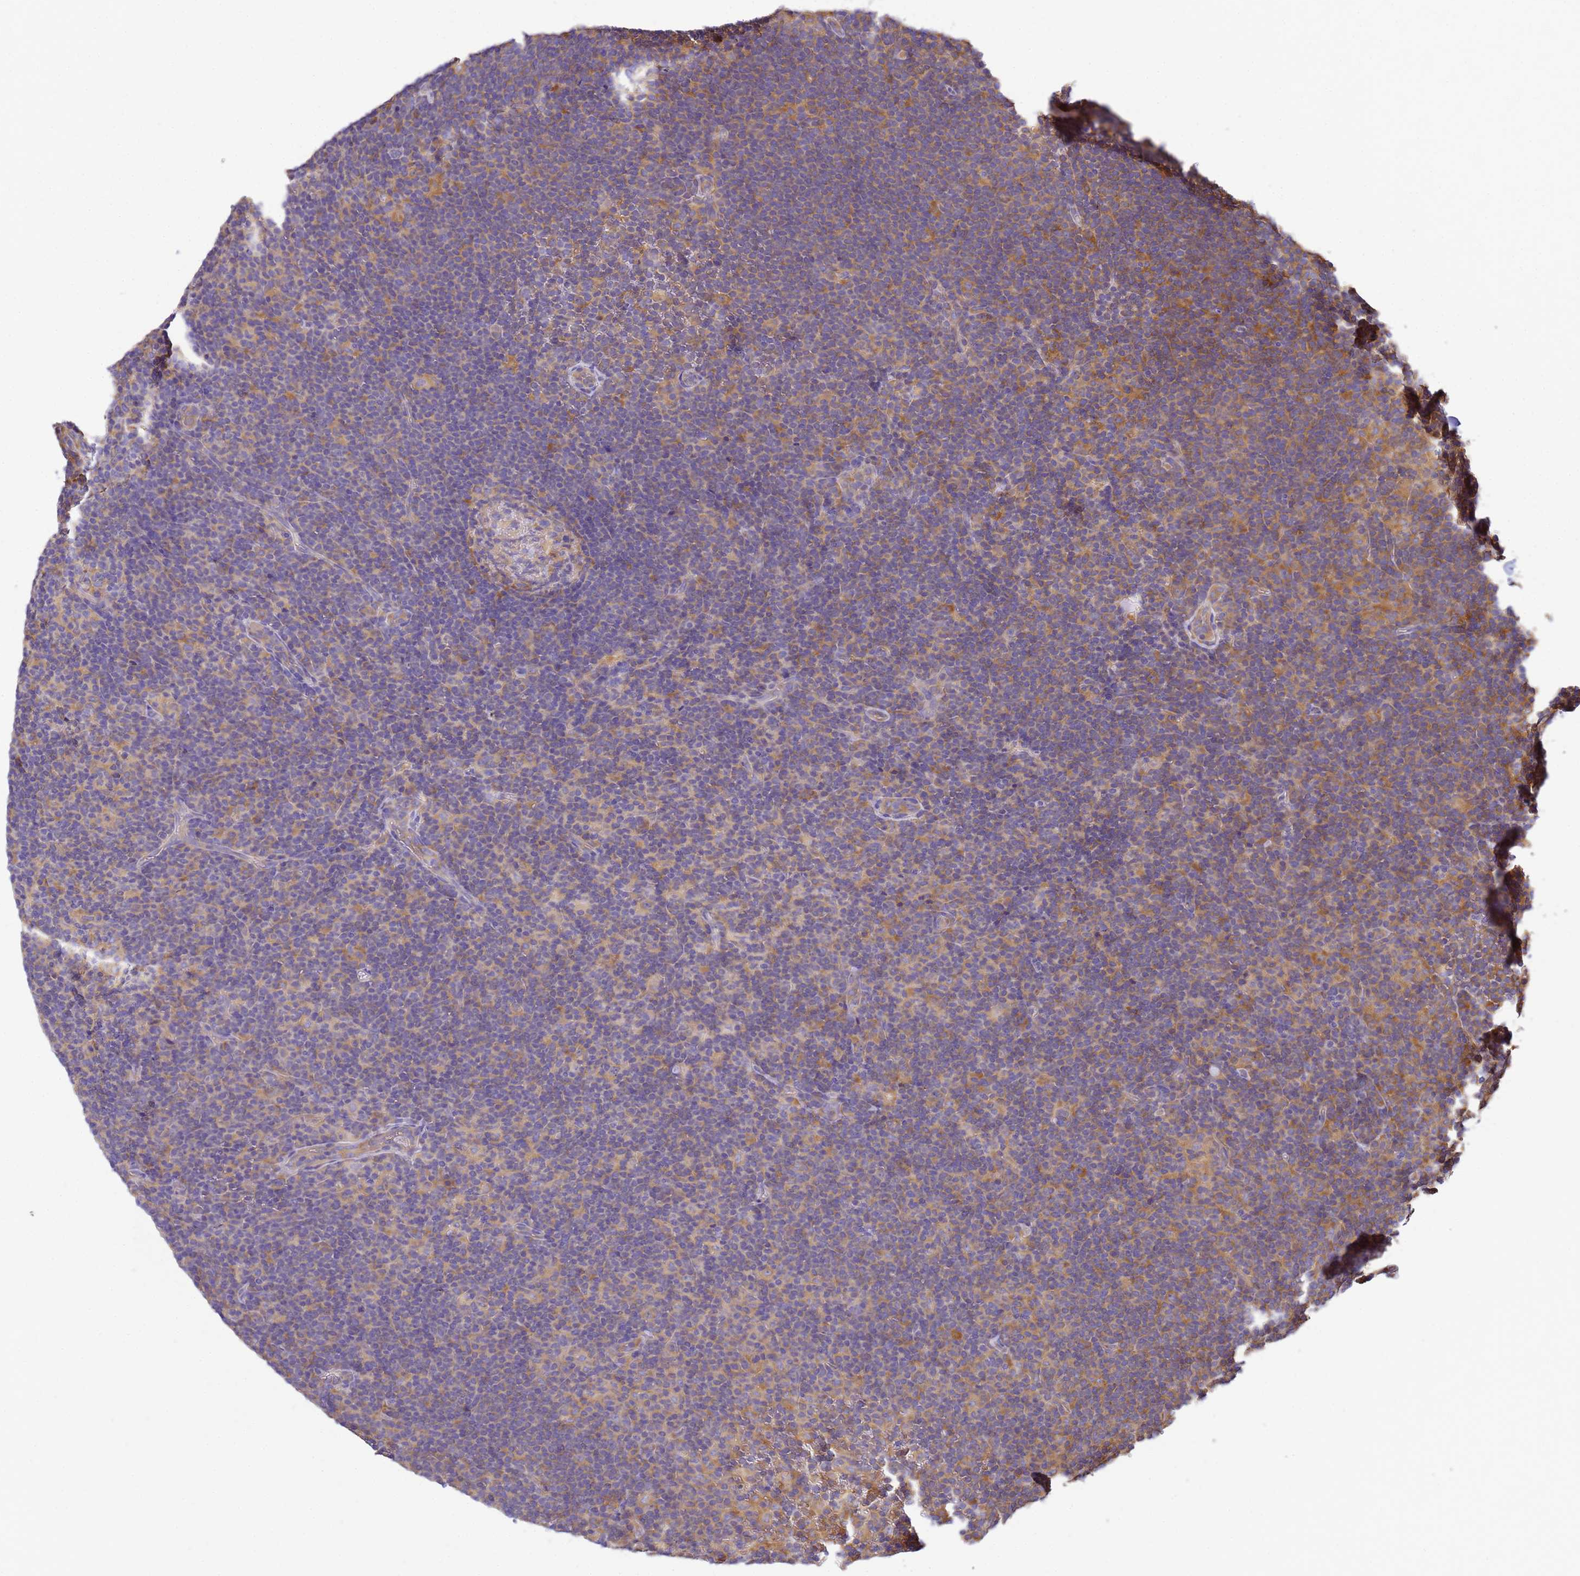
{"staining": {"intensity": "negative", "quantity": "none", "location": "none"}, "tissue": "lymphoma", "cell_type": "Tumor cells", "image_type": "cancer", "snomed": [{"axis": "morphology", "description": "Hodgkin's disease, NOS"}, {"axis": "topography", "description": "Lymph node"}], "caption": "Tumor cells show no significant protein staining in lymphoma. (Brightfield microscopy of DAB immunohistochemistry at high magnification).", "gene": "NARS1", "patient": {"sex": "female", "age": 57}}